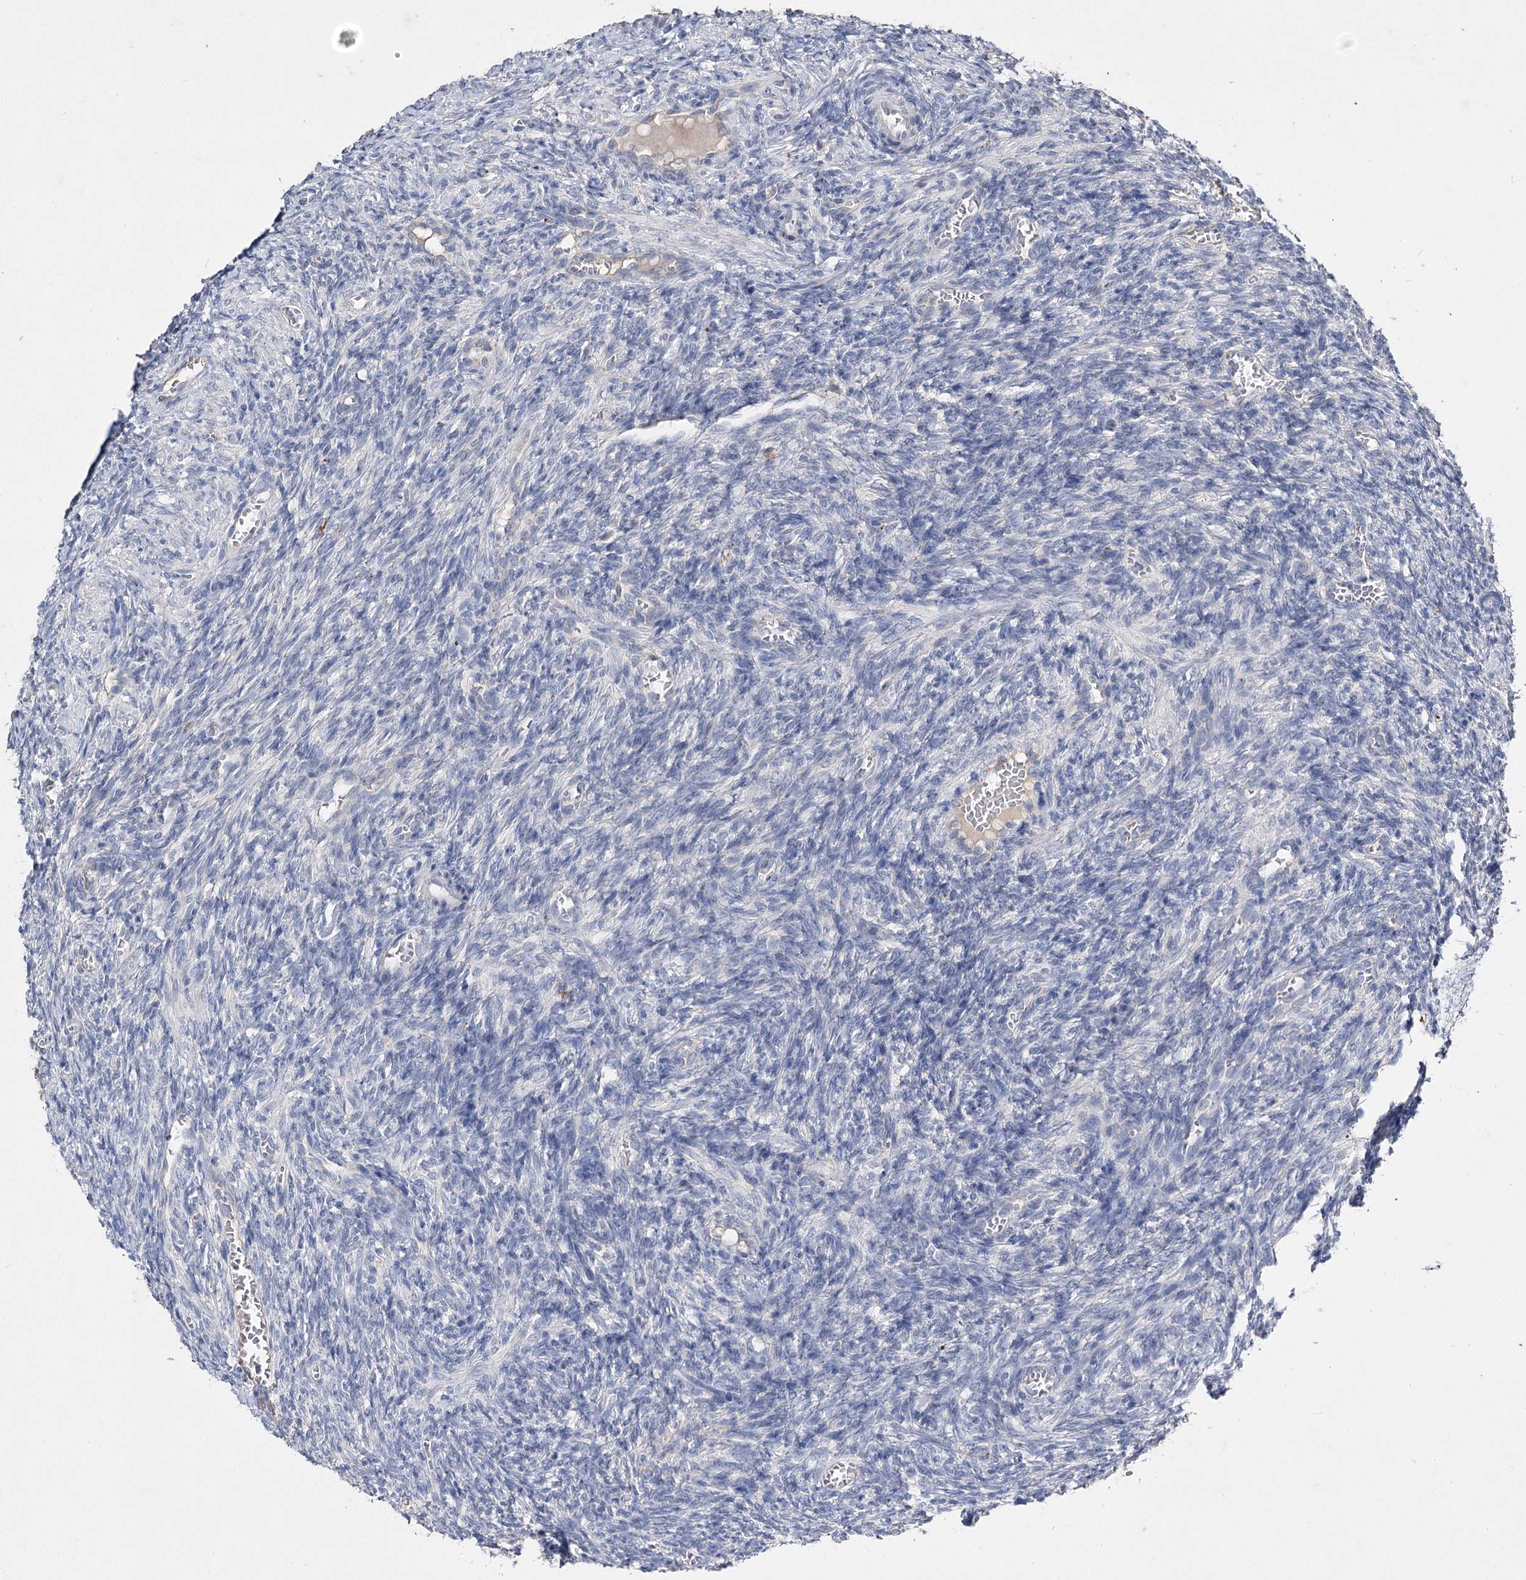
{"staining": {"intensity": "negative", "quantity": "none", "location": "none"}, "tissue": "ovary", "cell_type": "Ovarian stroma cells", "image_type": "normal", "snomed": [{"axis": "morphology", "description": "Normal tissue, NOS"}, {"axis": "topography", "description": "Ovary"}], "caption": "Image shows no protein staining in ovarian stroma cells of benign ovary. (Brightfield microscopy of DAB immunohistochemistry (IHC) at high magnification).", "gene": "IL1RAP", "patient": {"sex": "female", "age": 27}}